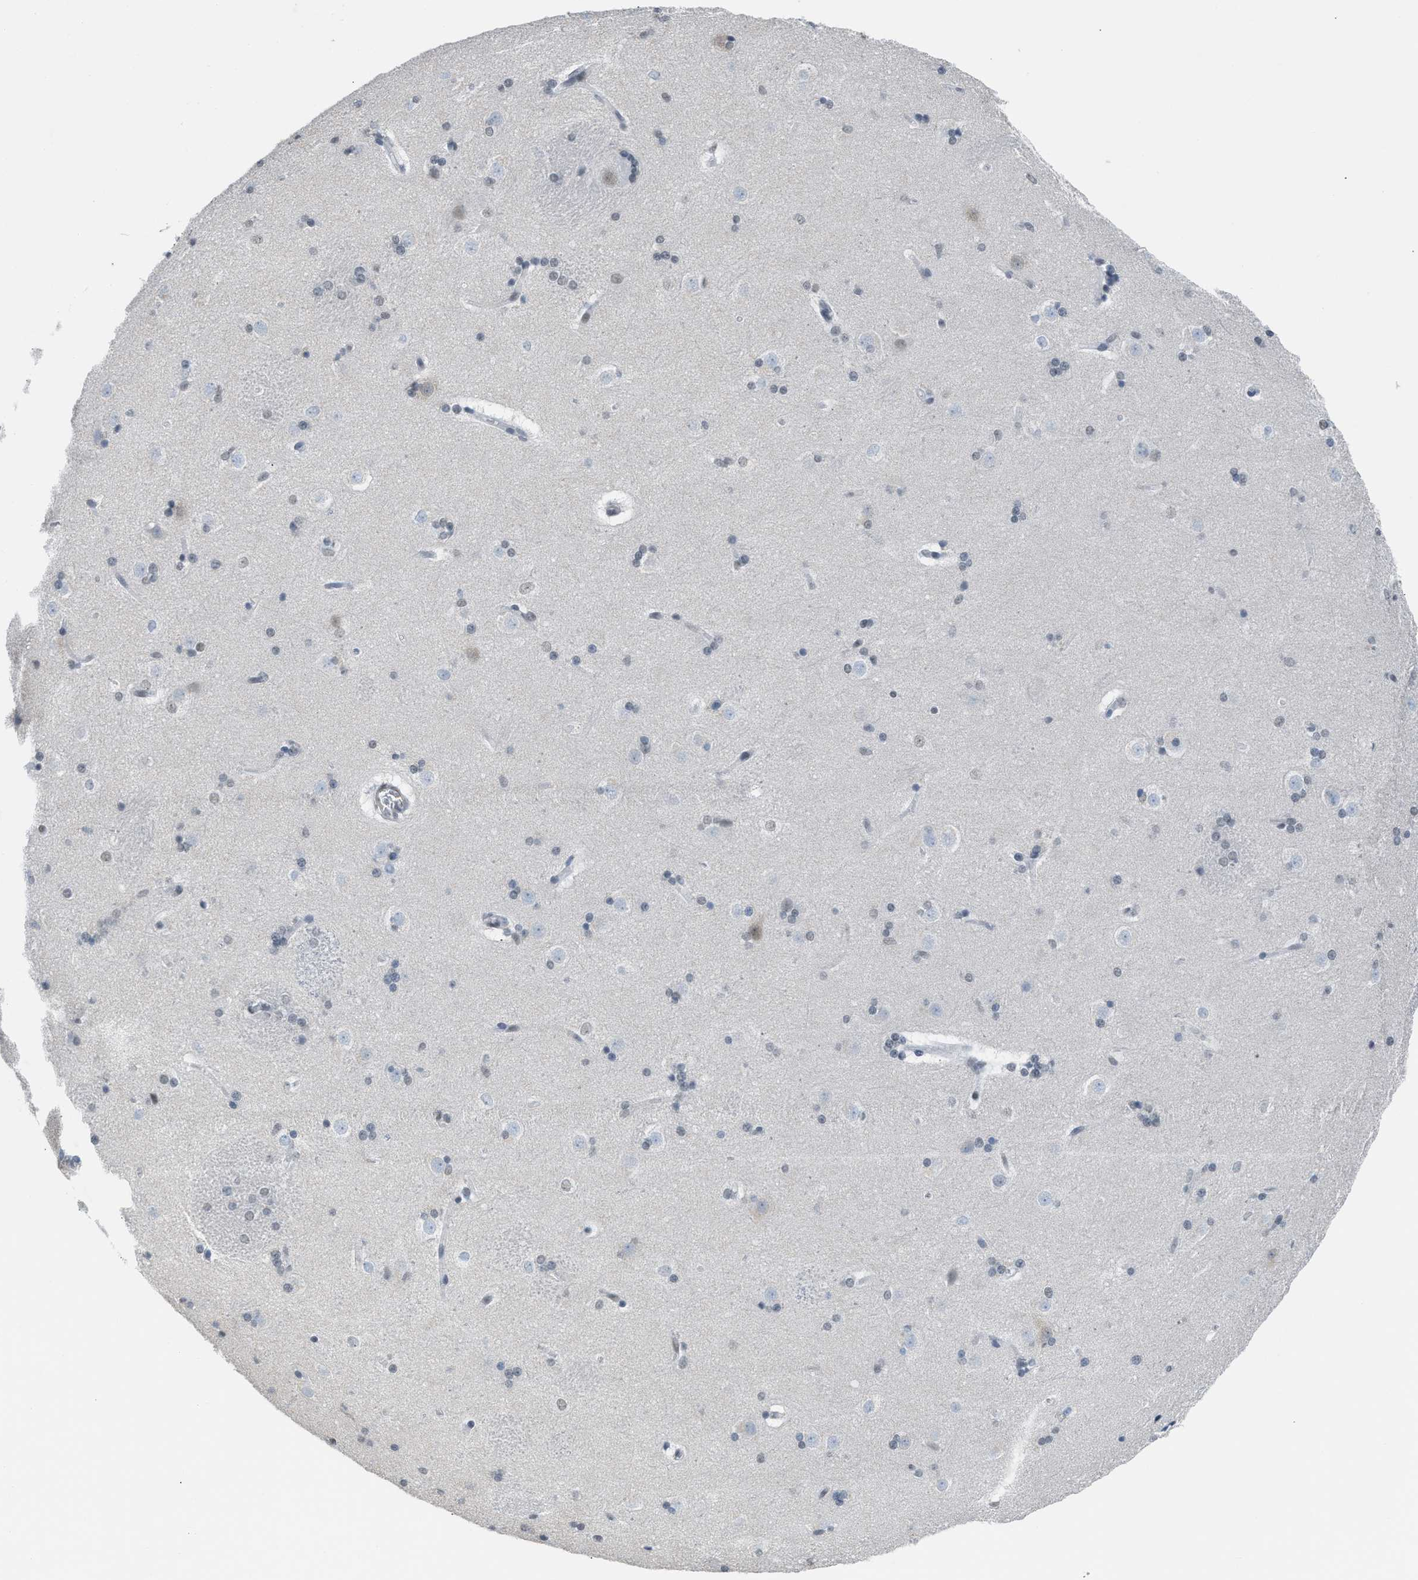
{"staining": {"intensity": "moderate", "quantity": "<25%", "location": "nuclear"}, "tissue": "caudate", "cell_type": "Glial cells", "image_type": "normal", "snomed": [{"axis": "morphology", "description": "Normal tissue, NOS"}, {"axis": "topography", "description": "Lateral ventricle wall"}], "caption": "About <25% of glial cells in unremarkable caudate display moderate nuclear protein positivity as visualized by brown immunohistochemical staining.", "gene": "SCAF4", "patient": {"sex": "female", "age": 19}}